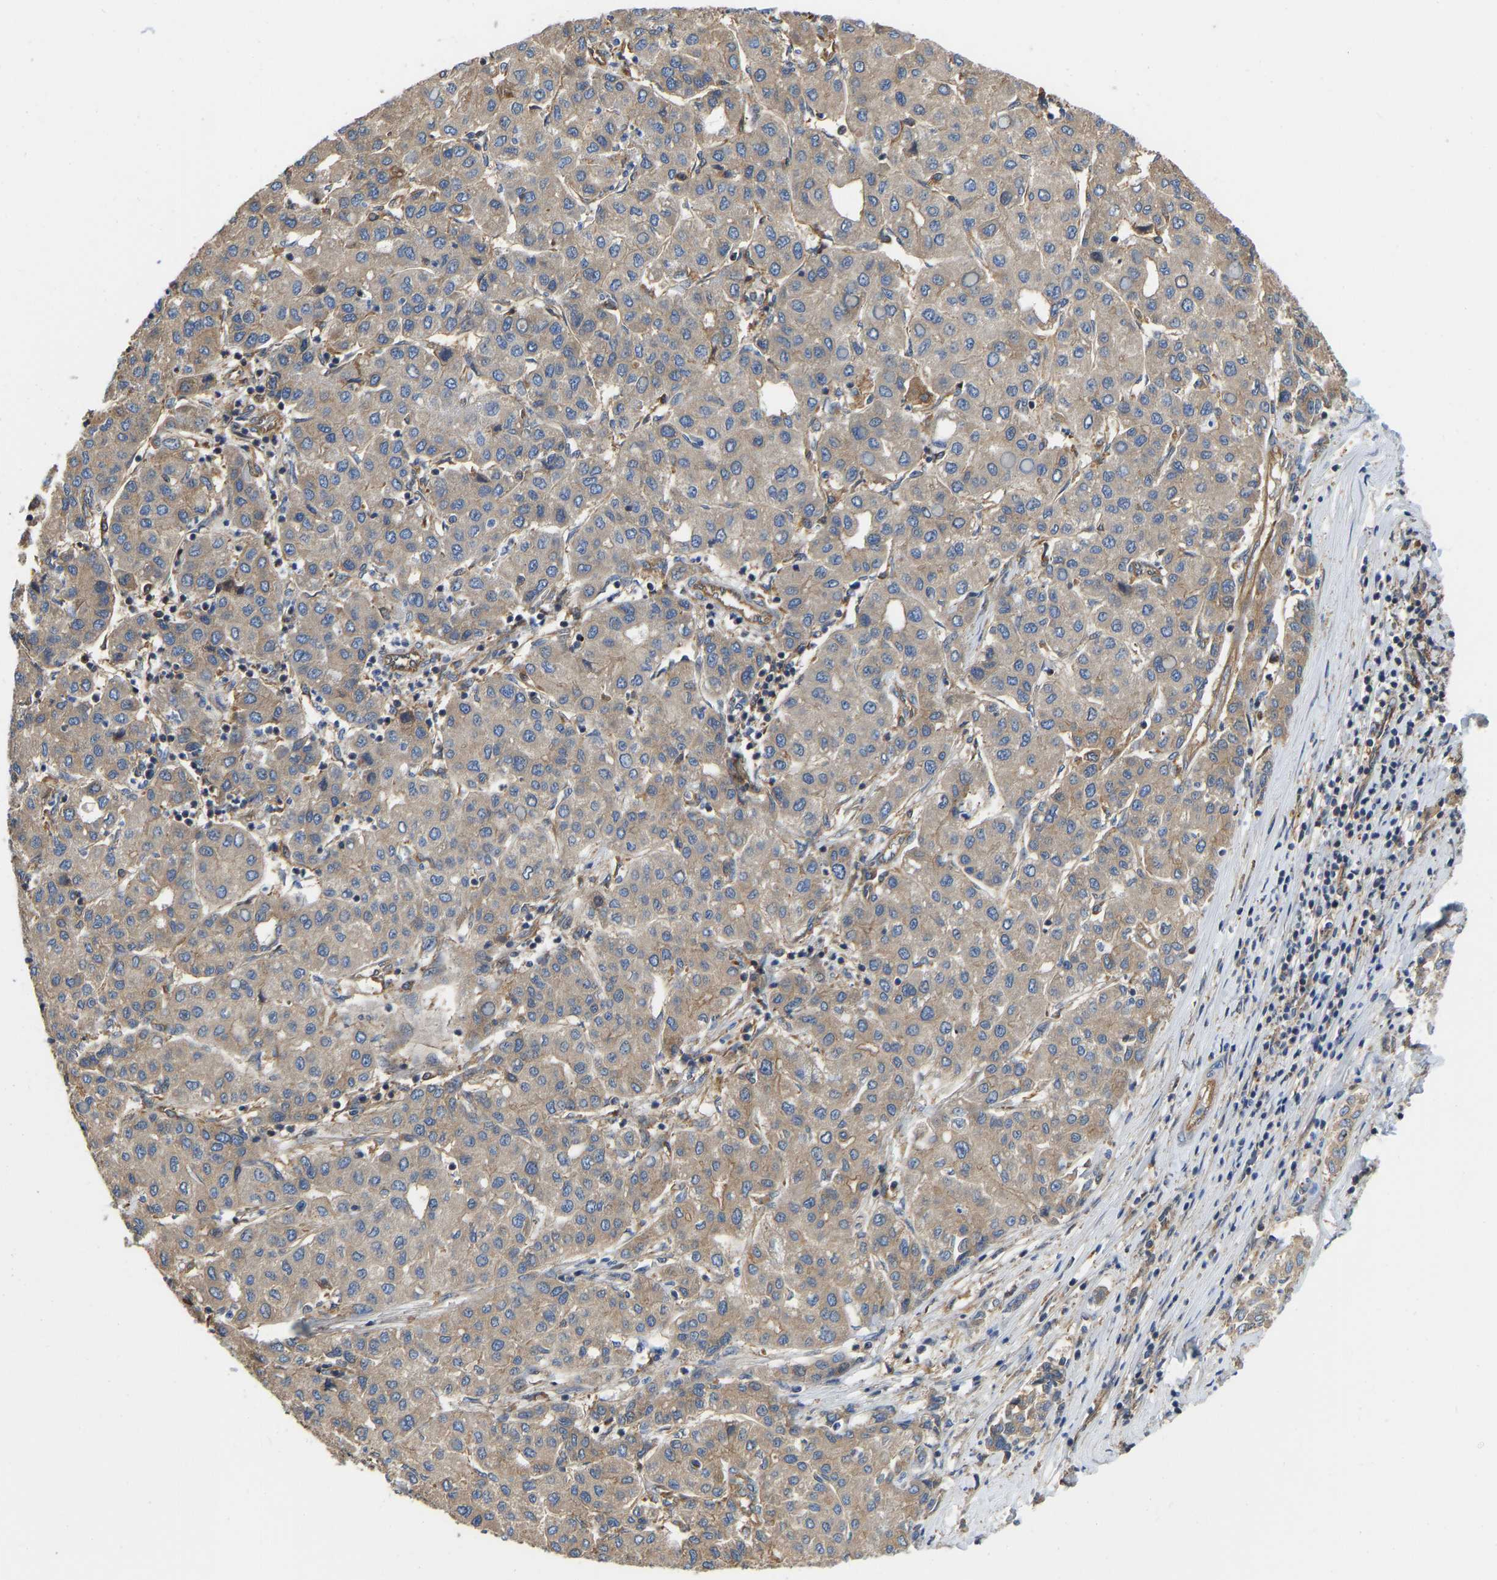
{"staining": {"intensity": "weak", "quantity": ">75%", "location": "cytoplasmic/membranous"}, "tissue": "liver cancer", "cell_type": "Tumor cells", "image_type": "cancer", "snomed": [{"axis": "morphology", "description": "Carcinoma, Hepatocellular, NOS"}, {"axis": "topography", "description": "Liver"}], "caption": "Human liver cancer (hepatocellular carcinoma) stained with a protein marker demonstrates weak staining in tumor cells.", "gene": "FLNB", "patient": {"sex": "male", "age": 65}}